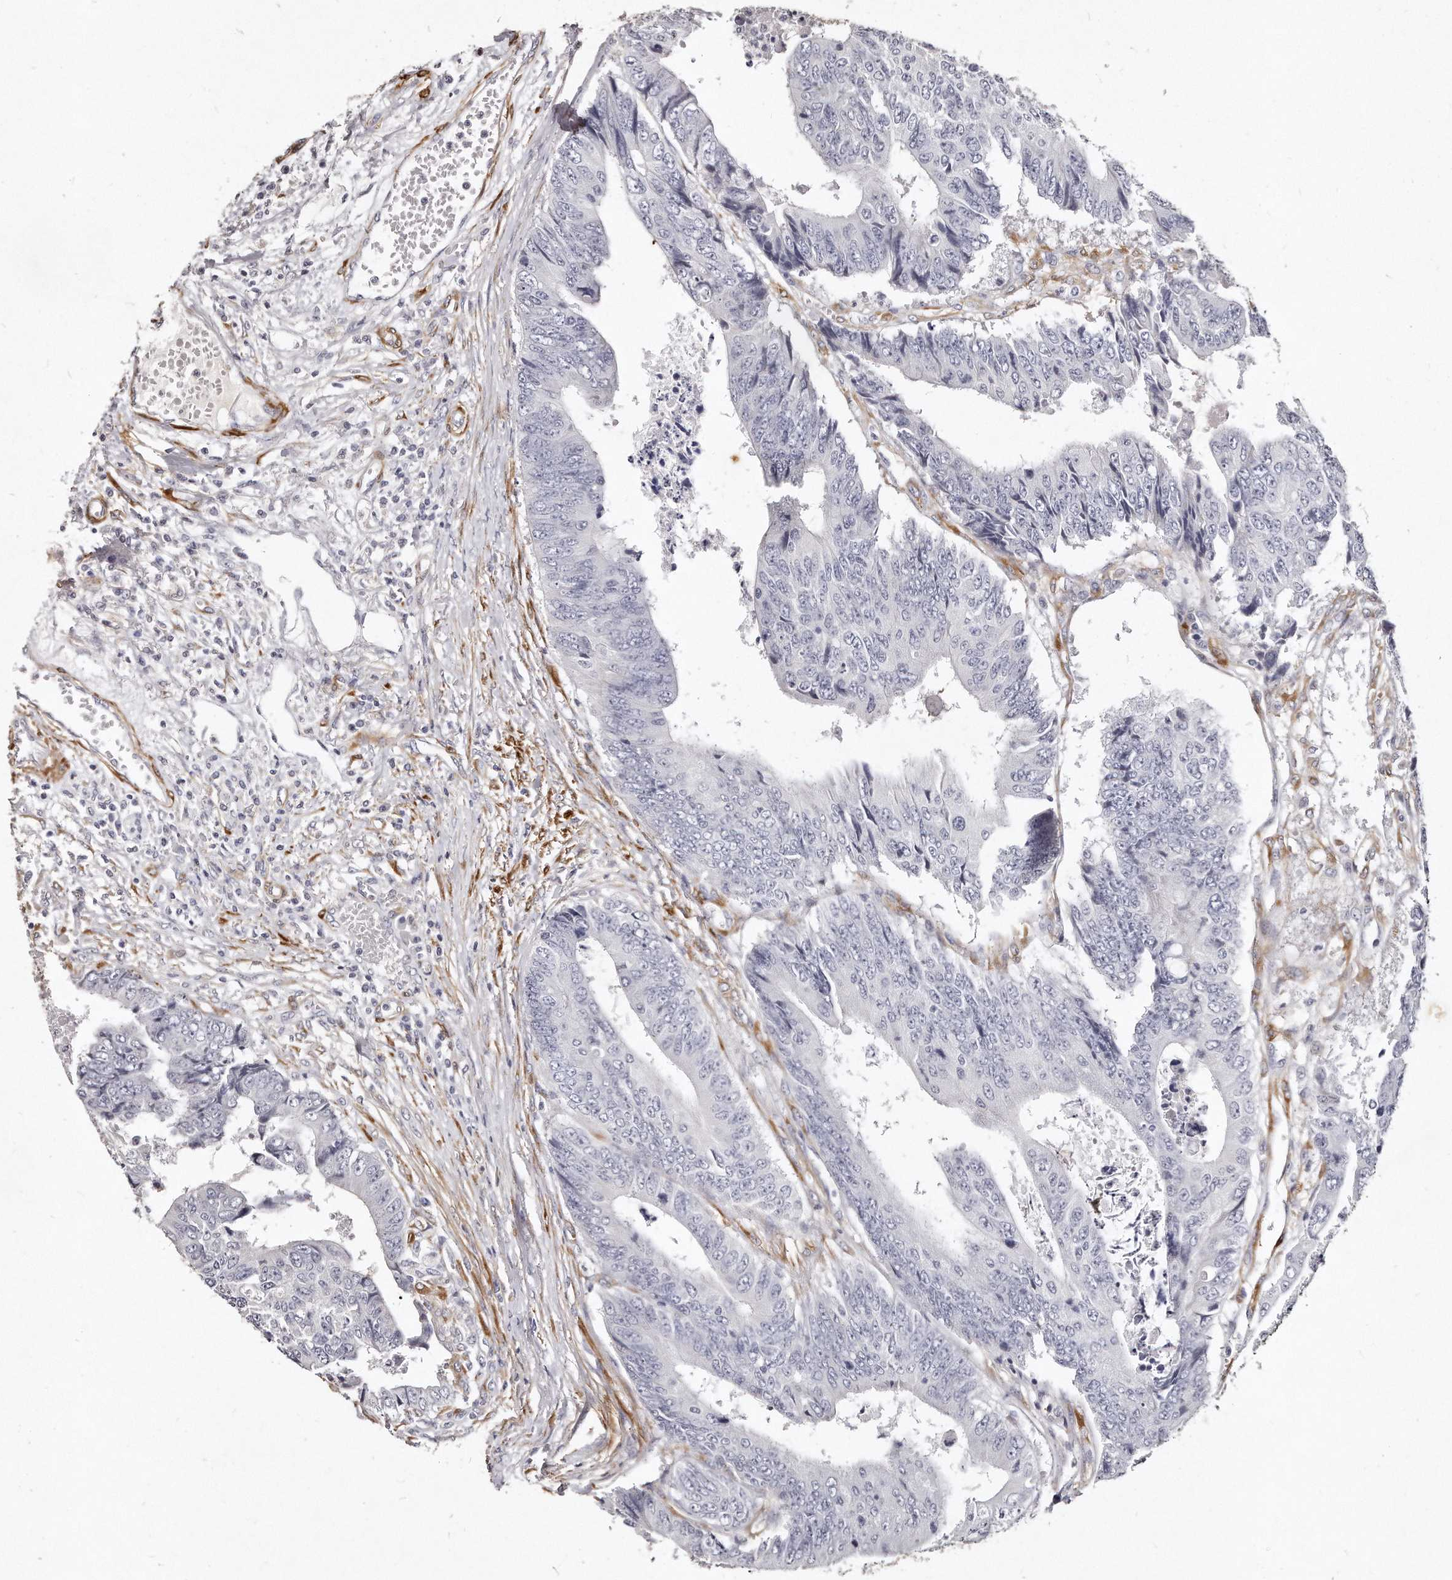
{"staining": {"intensity": "negative", "quantity": "none", "location": "none"}, "tissue": "colorectal cancer", "cell_type": "Tumor cells", "image_type": "cancer", "snomed": [{"axis": "morphology", "description": "Adenocarcinoma, NOS"}, {"axis": "topography", "description": "Rectum"}], "caption": "Immunohistochemical staining of colorectal cancer reveals no significant positivity in tumor cells.", "gene": "LMOD1", "patient": {"sex": "male", "age": 84}}